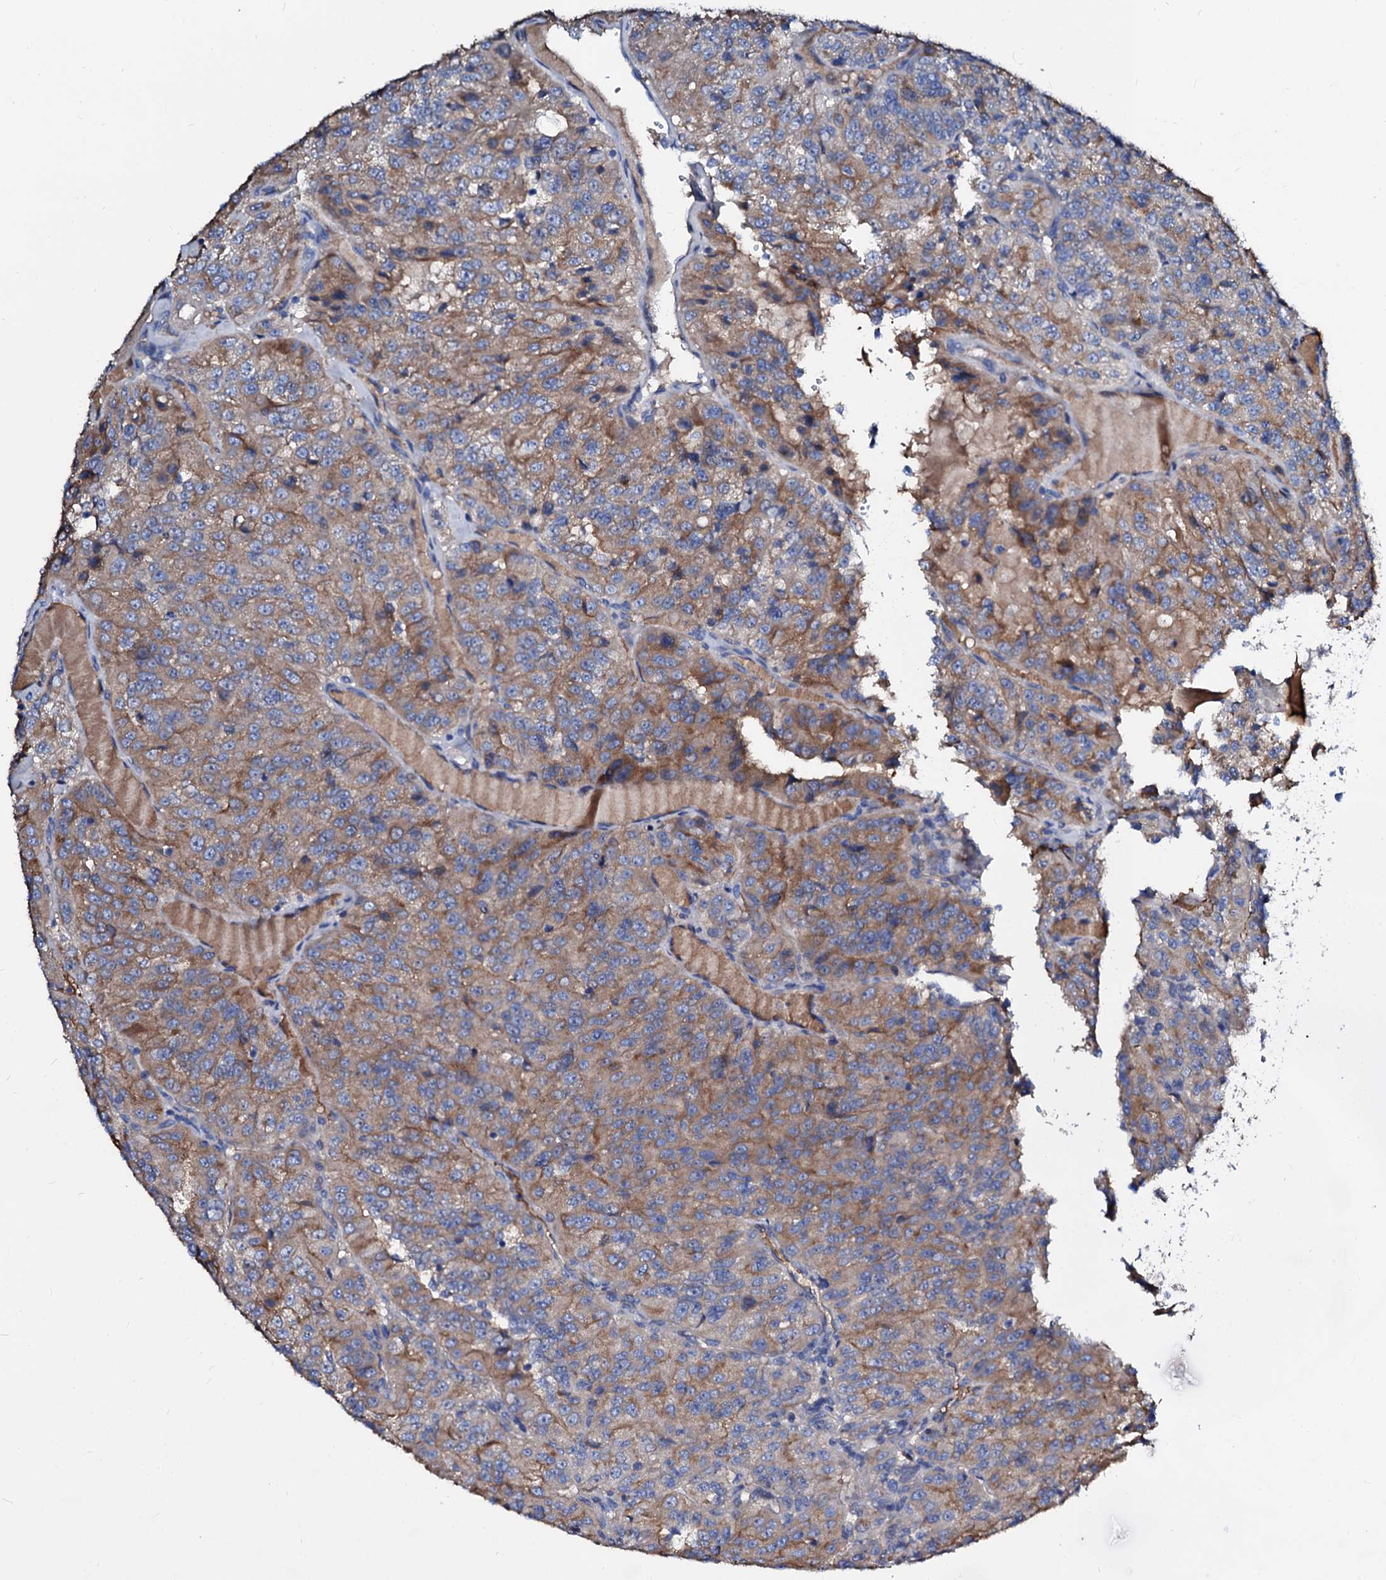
{"staining": {"intensity": "moderate", "quantity": "25%-75%", "location": "cytoplasmic/membranous"}, "tissue": "renal cancer", "cell_type": "Tumor cells", "image_type": "cancer", "snomed": [{"axis": "morphology", "description": "Adenocarcinoma, NOS"}, {"axis": "topography", "description": "Kidney"}], "caption": "Renal cancer stained with a brown dye displays moderate cytoplasmic/membranous positive expression in approximately 25%-75% of tumor cells.", "gene": "CSKMT", "patient": {"sex": "female", "age": 63}}